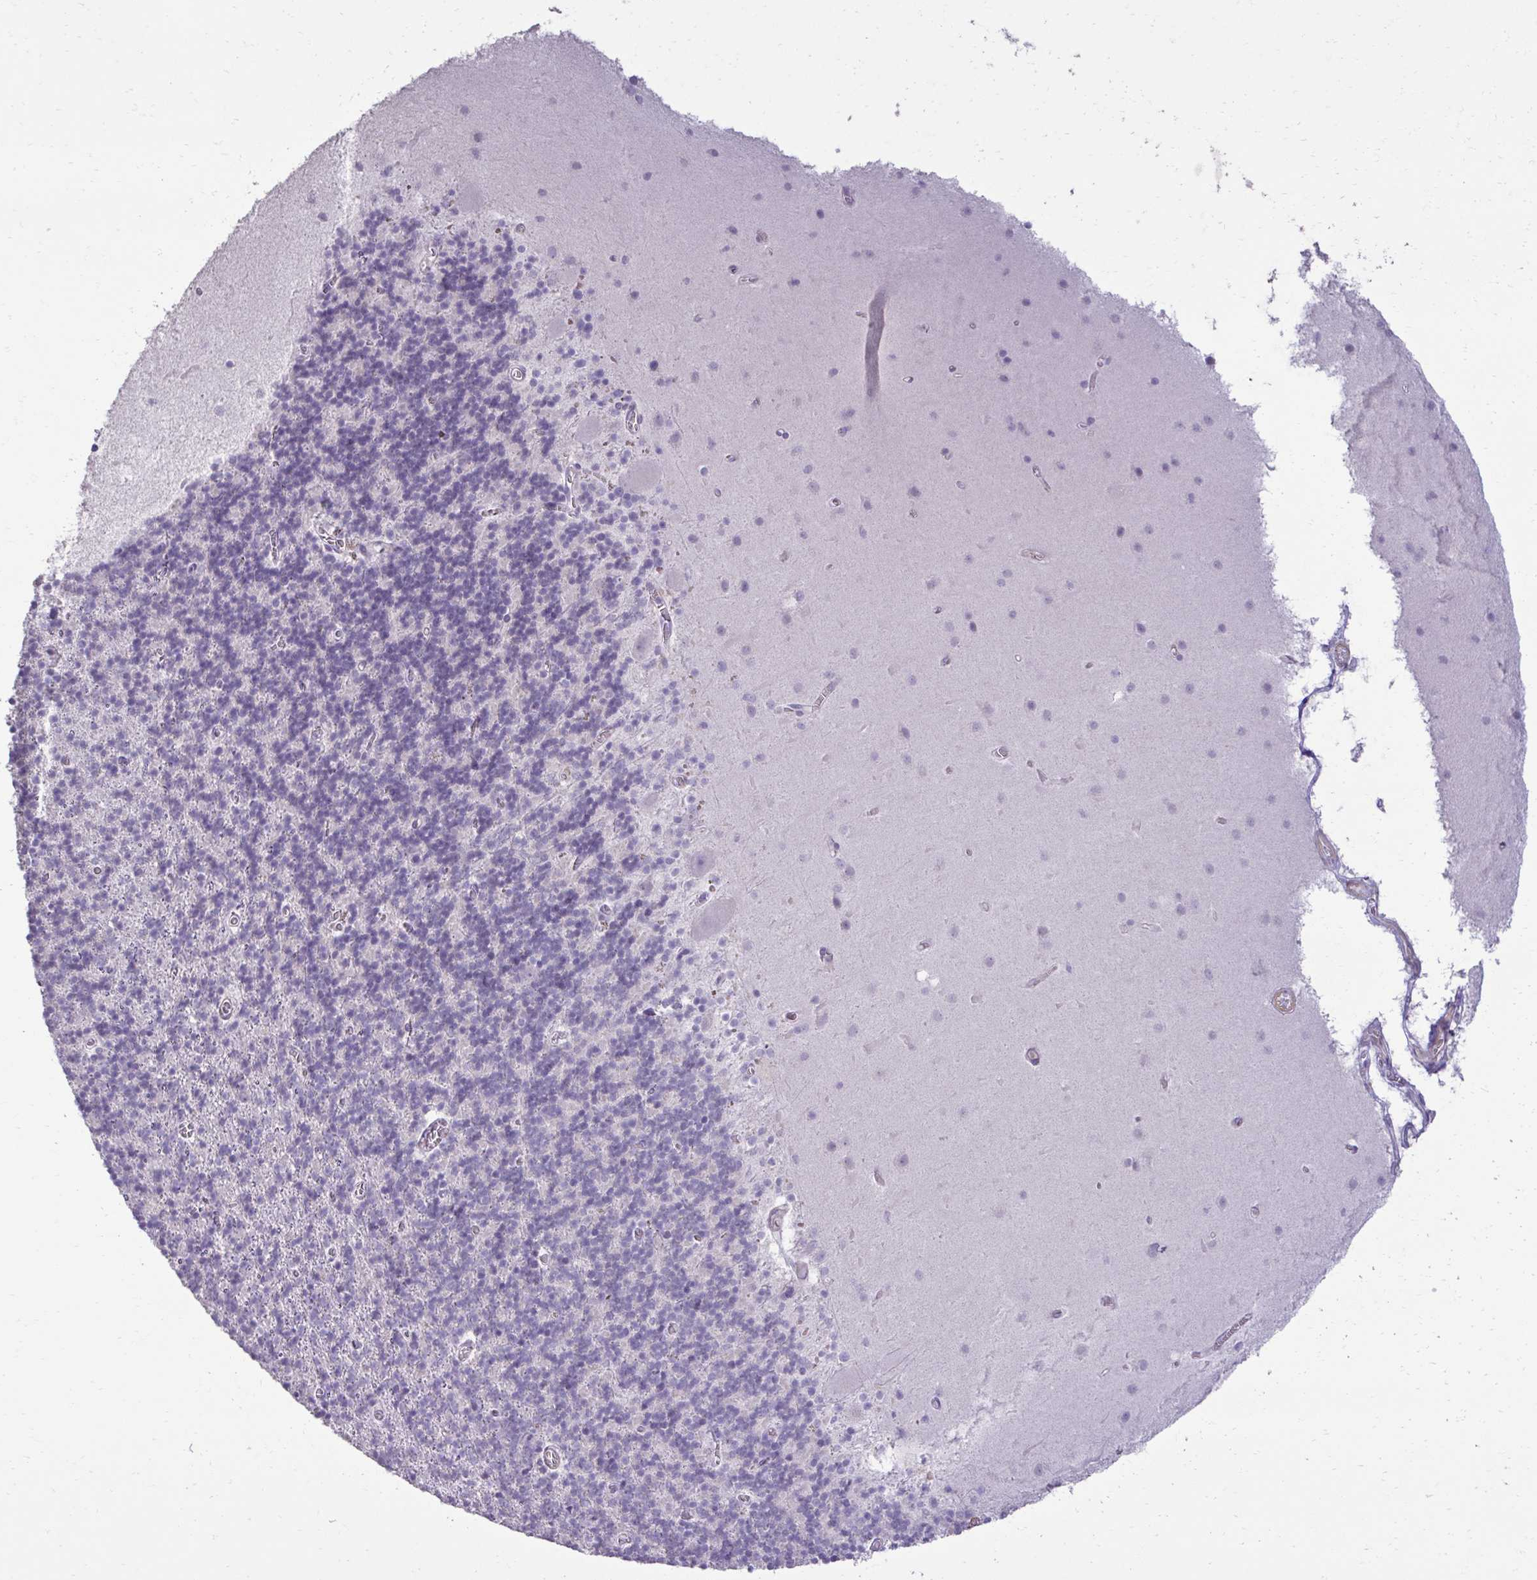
{"staining": {"intensity": "negative", "quantity": "none", "location": "none"}, "tissue": "cerebellum", "cell_type": "Cells in granular layer", "image_type": "normal", "snomed": [{"axis": "morphology", "description": "Normal tissue, NOS"}, {"axis": "topography", "description": "Cerebellum"}], "caption": "A high-resolution micrograph shows IHC staining of normal cerebellum, which reveals no significant positivity in cells in granular layer.", "gene": "SLC30A3", "patient": {"sex": "male", "age": 70}}